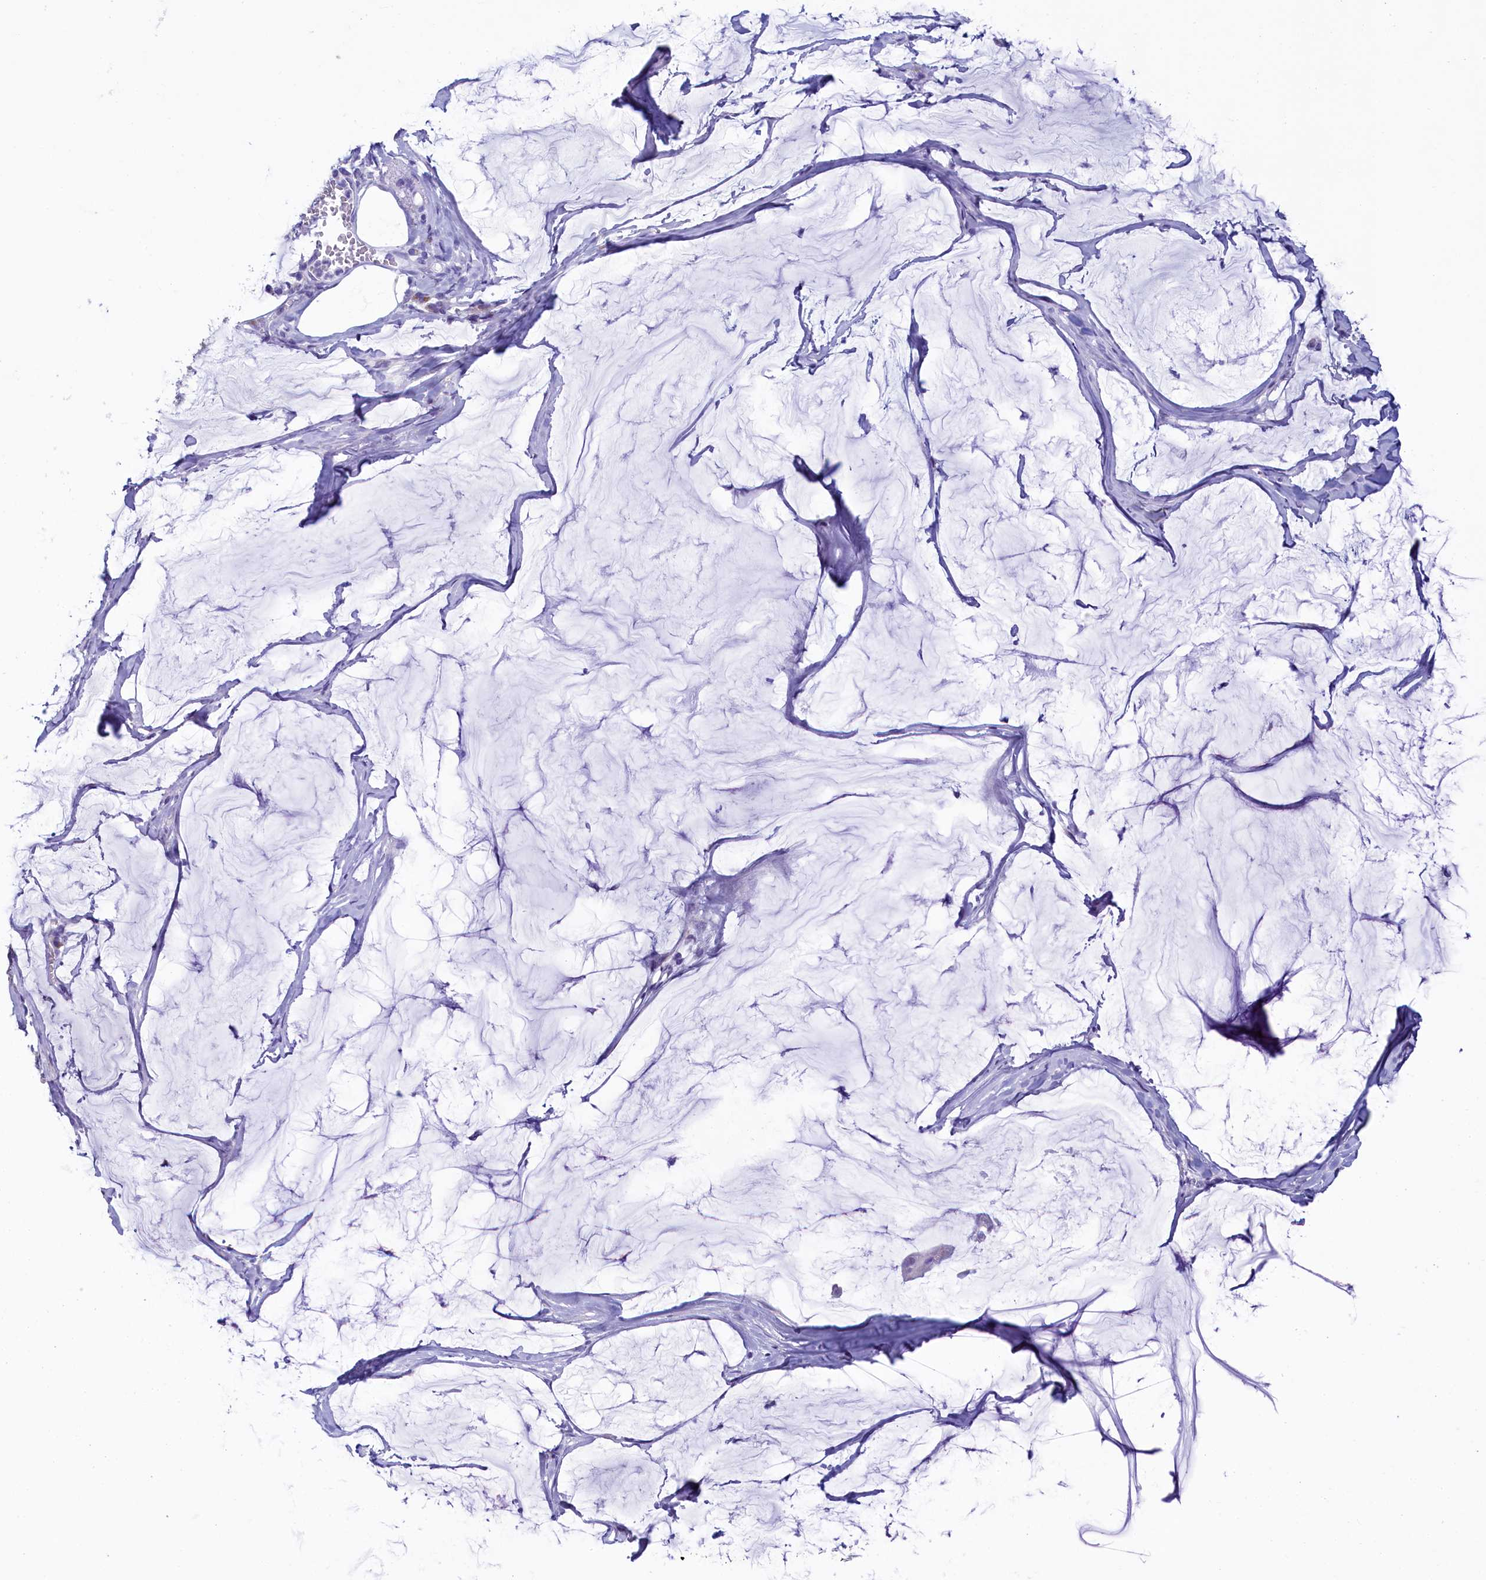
{"staining": {"intensity": "negative", "quantity": "none", "location": "none"}, "tissue": "ovarian cancer", "cell_type": "Tumor cells", "image_type": "cancer", "snomed": [{"axis": "morphology", "description": "Cystadenocarcinoma, mucinous, NOS"}, {"axis": "topography", "description": "Ovary"}], "caption": "The histopathology image exhibits no staining of tumor cells in ovarian cancer (mucinous cystadenocarcinoma).", "gene": "SKA3", "patient": {"sex": "female", "age": 73}}